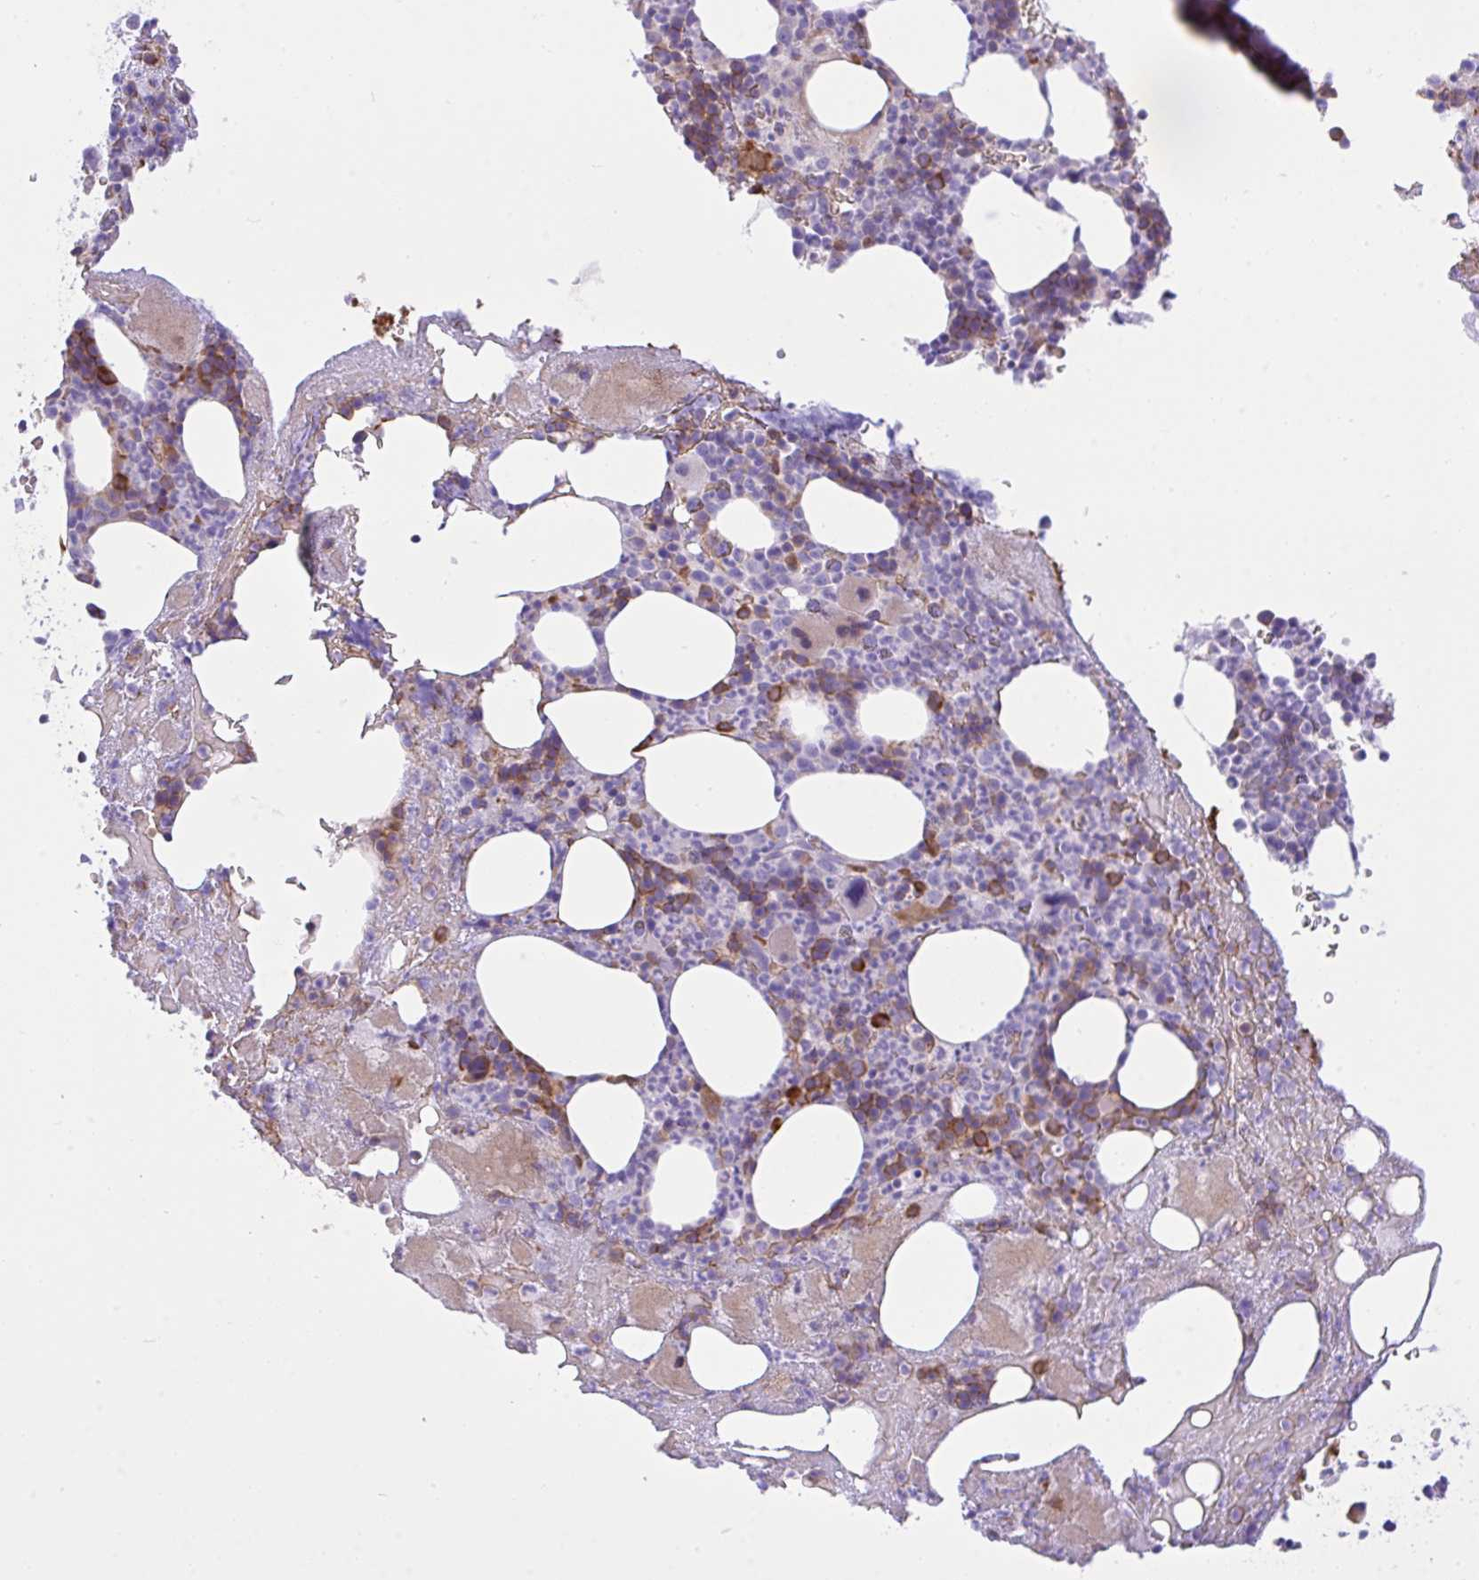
{"staining": {"intensity": "moderate", "quantity": "<25%", "location": "cytoplasmic/membranous"}, "tissue": "bone marrow", "cell_type": "Hematopoietic cells", "image_type": "normal", "snomed": [{"axis": "morphology", "description": "Normal tissue, NOS"}, {"axis": "topography", "description": "Bone marrow"}], "caption": "Immunohistochemistry staining of benign bone marrow, which demonstrates low levels of moderate cytoplasmic/membranous expression in approximately <25% of hematopoietic cells indicating moderate cytoplasmic/membranous protein staining. The staining was performed using DAB (3,3'-diaminobenzidine) (brown) for protein detection and nuclei were counterstained in hematoxylin (blue).", "gene": "EEF1A1", "patient": {"sex": "female", "age": 59}}